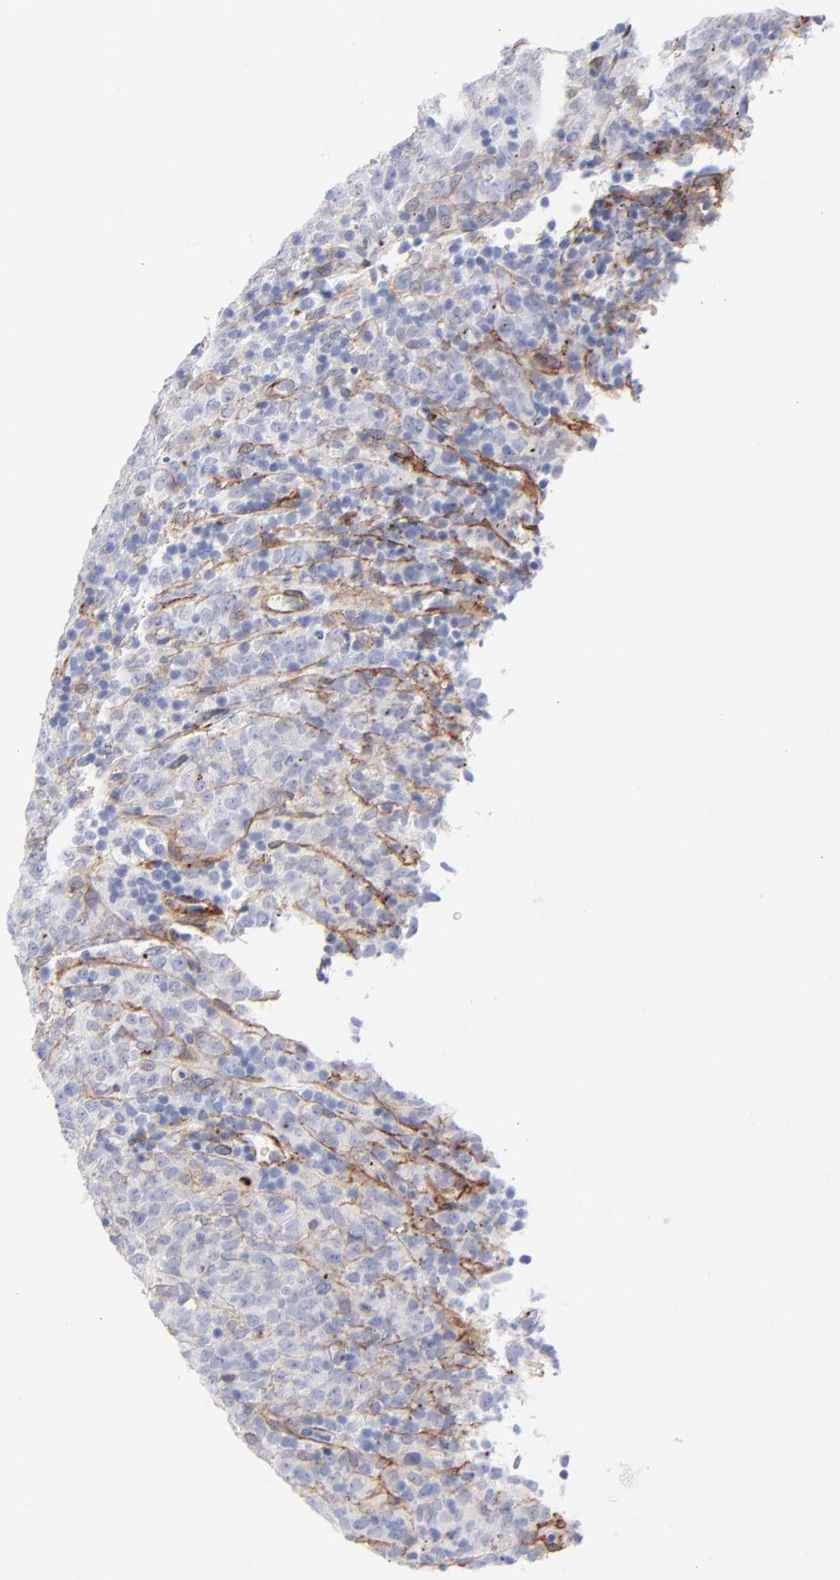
{"staining": {"intensity": "negative", "quantity": "none", "location": "none"}, "tissue": "lymphoma", "cell_type": "Tumor cells", "image_type": "cancer", "snomed": [{"axis": "morphology", "description": "Malignant lymphoma, non-Hodgkin's type, High grade"}, {"axis": "topography", "description": "Tonsil"}], "caption": "Lymphoma stained for a protein using IHC demonstrates no positivity tumor cells.", "gene": "PDGFRB", "patient": {"sex": "female", "age": 36}}